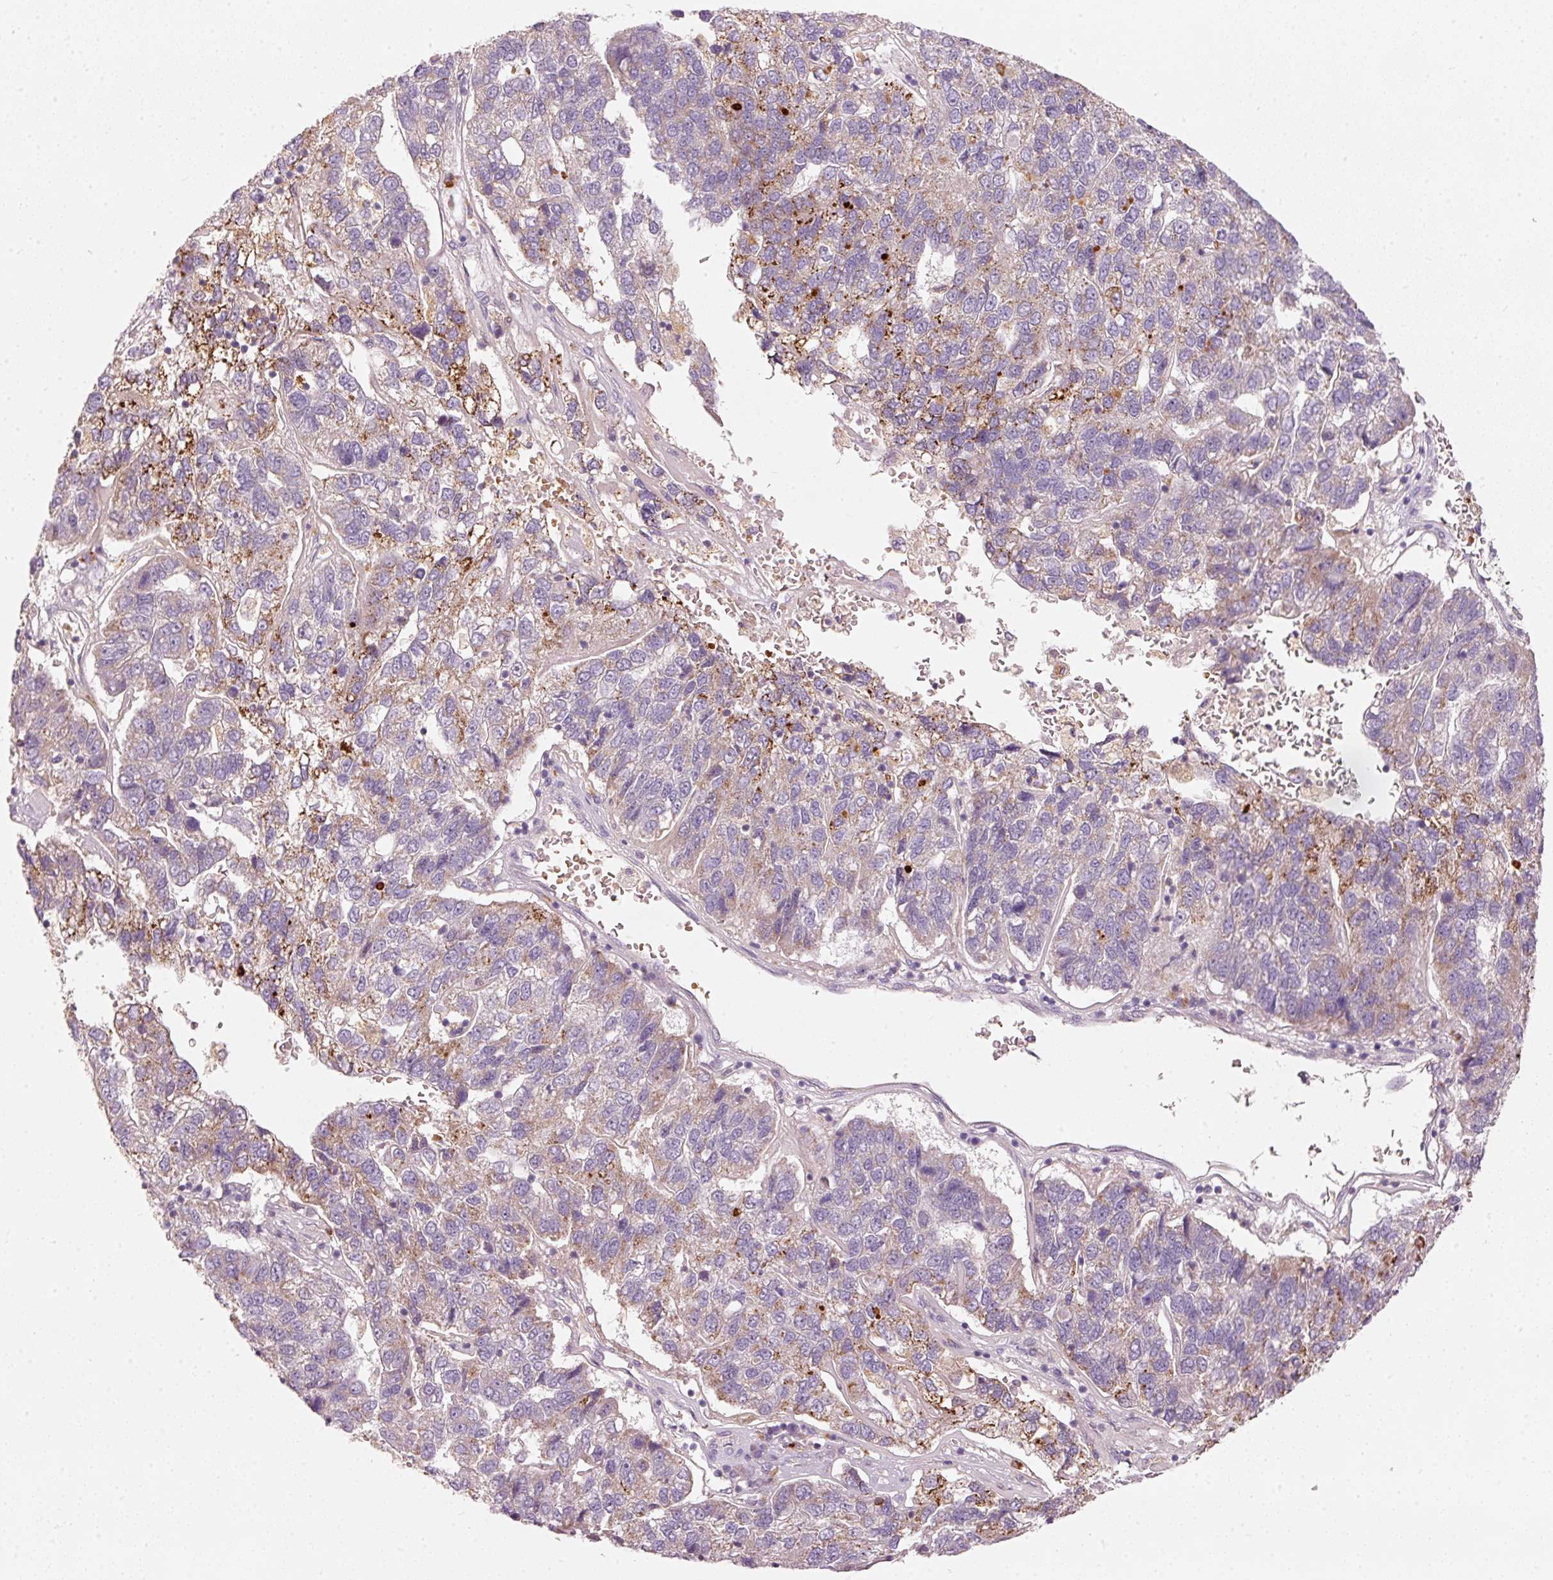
{"staining": {"intensity": "moderate", "quantity": "<25%", "location": "cytoplasmic/membranous"}, "tissue": "pancreatic cancer", "cell_type": "Tumor cells", "image_type": "cancer", "snomed": [{"axis": "morphology", "description": "Adenocarcinoma, NOS"}, {"axis": "topography", "description": "Pancreas"}], "caption": "A micrograph showing moderate cytoplasmic/membranous positivity in approximately <25% of tumor cells in pancreatic cancer (adenocarcinoma), as visualized by brown immunohistochemical staining.", "gene": "KLHL21", "patient": {"sex": "female", "age": 61}}